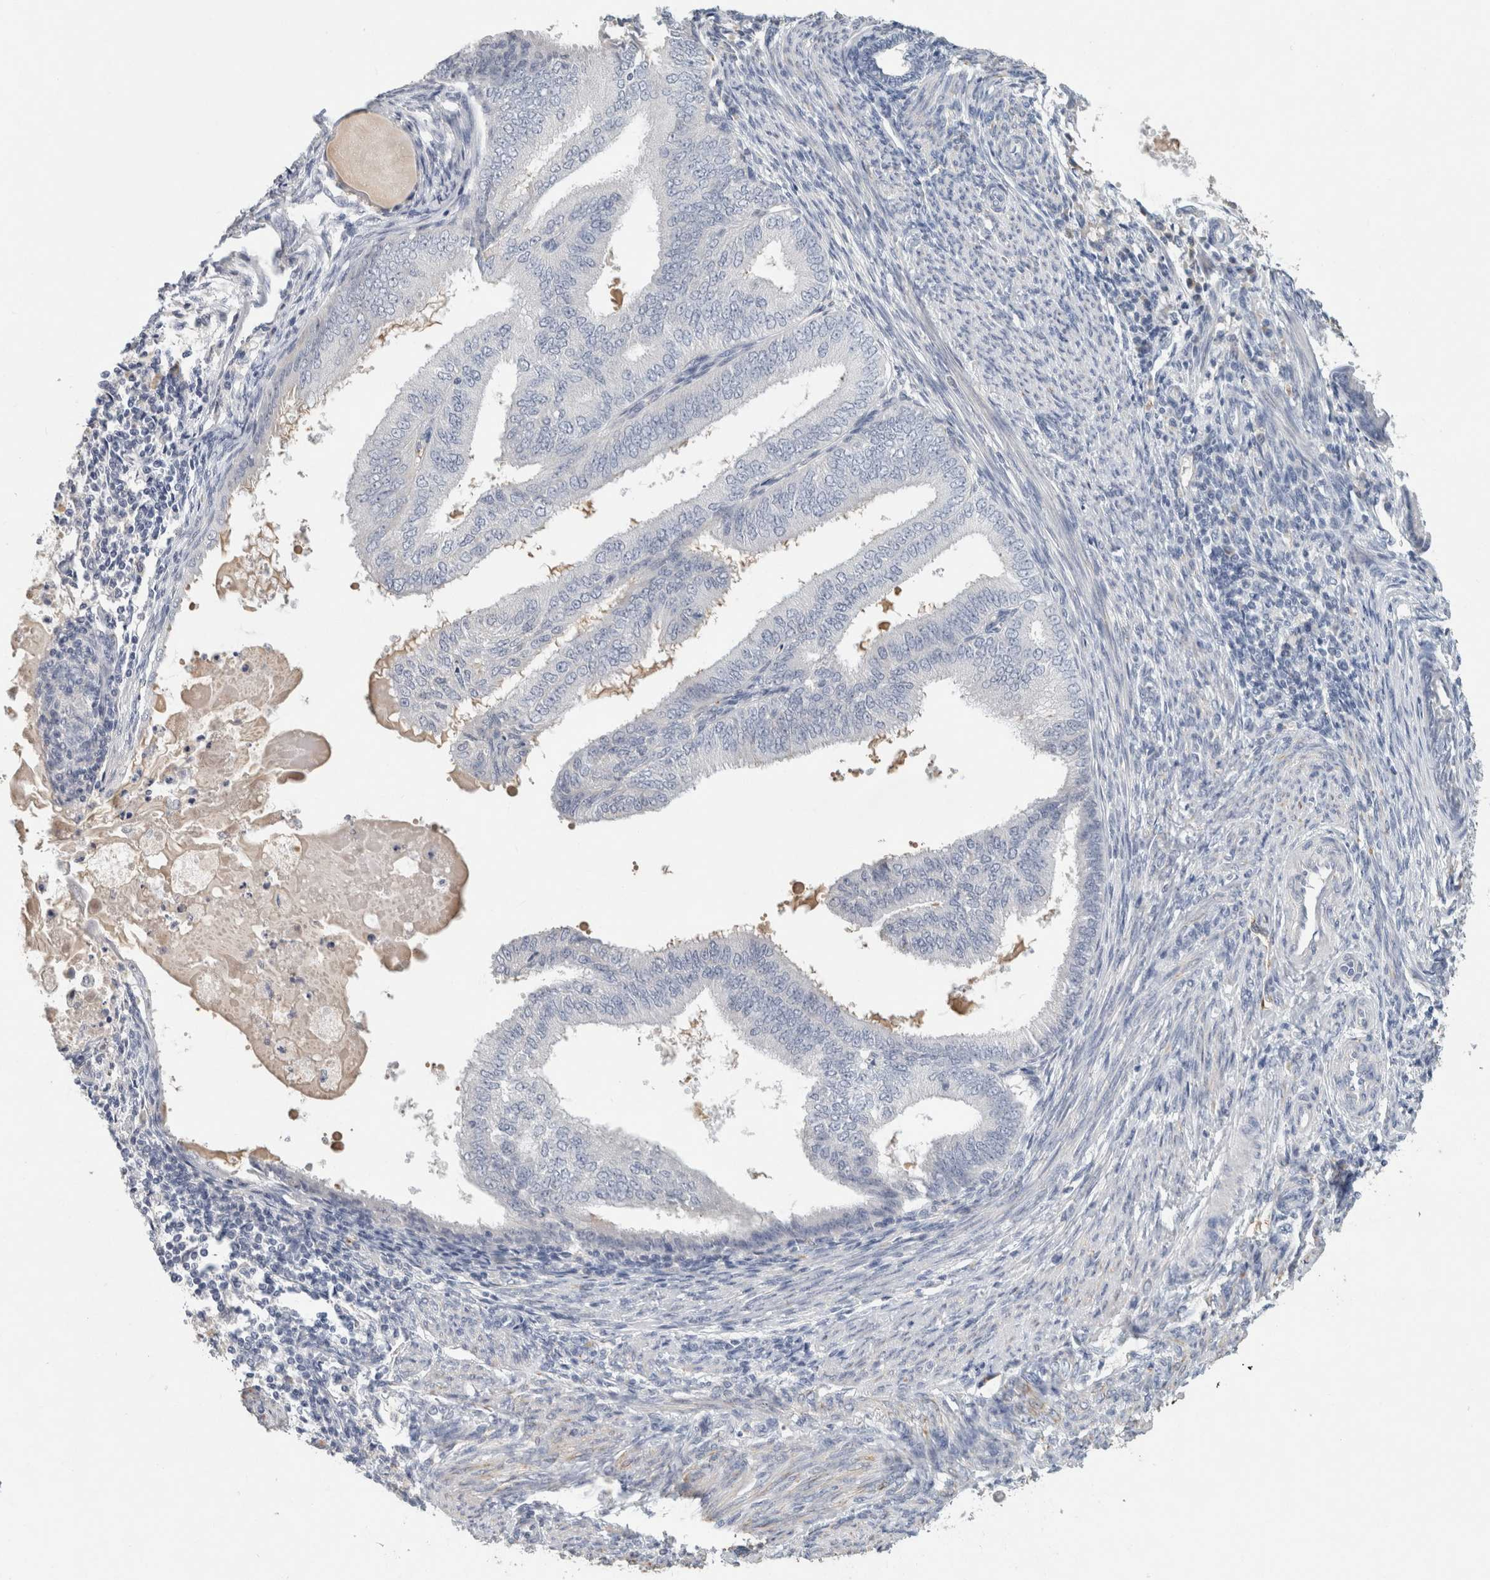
{"staining": {"intensity": "negative", "quantity": "none", "location": "none"}, "tissue": "endometrial cancer", "cell_type": "Tumor cells", "image_type": "cancer", "snomed": [{"axis": "morphology", "description": "Adenocarcinoma, NOS"}, {"axis": "topography", "description": "Endometrium"}], "caption": "Human adenocarcinoma (endometrial) stained for a protein using immunohistochemistry shows no expression in tumor cells.", "gene": "CD36", "patient": {"sex": "female", "age": 58}}